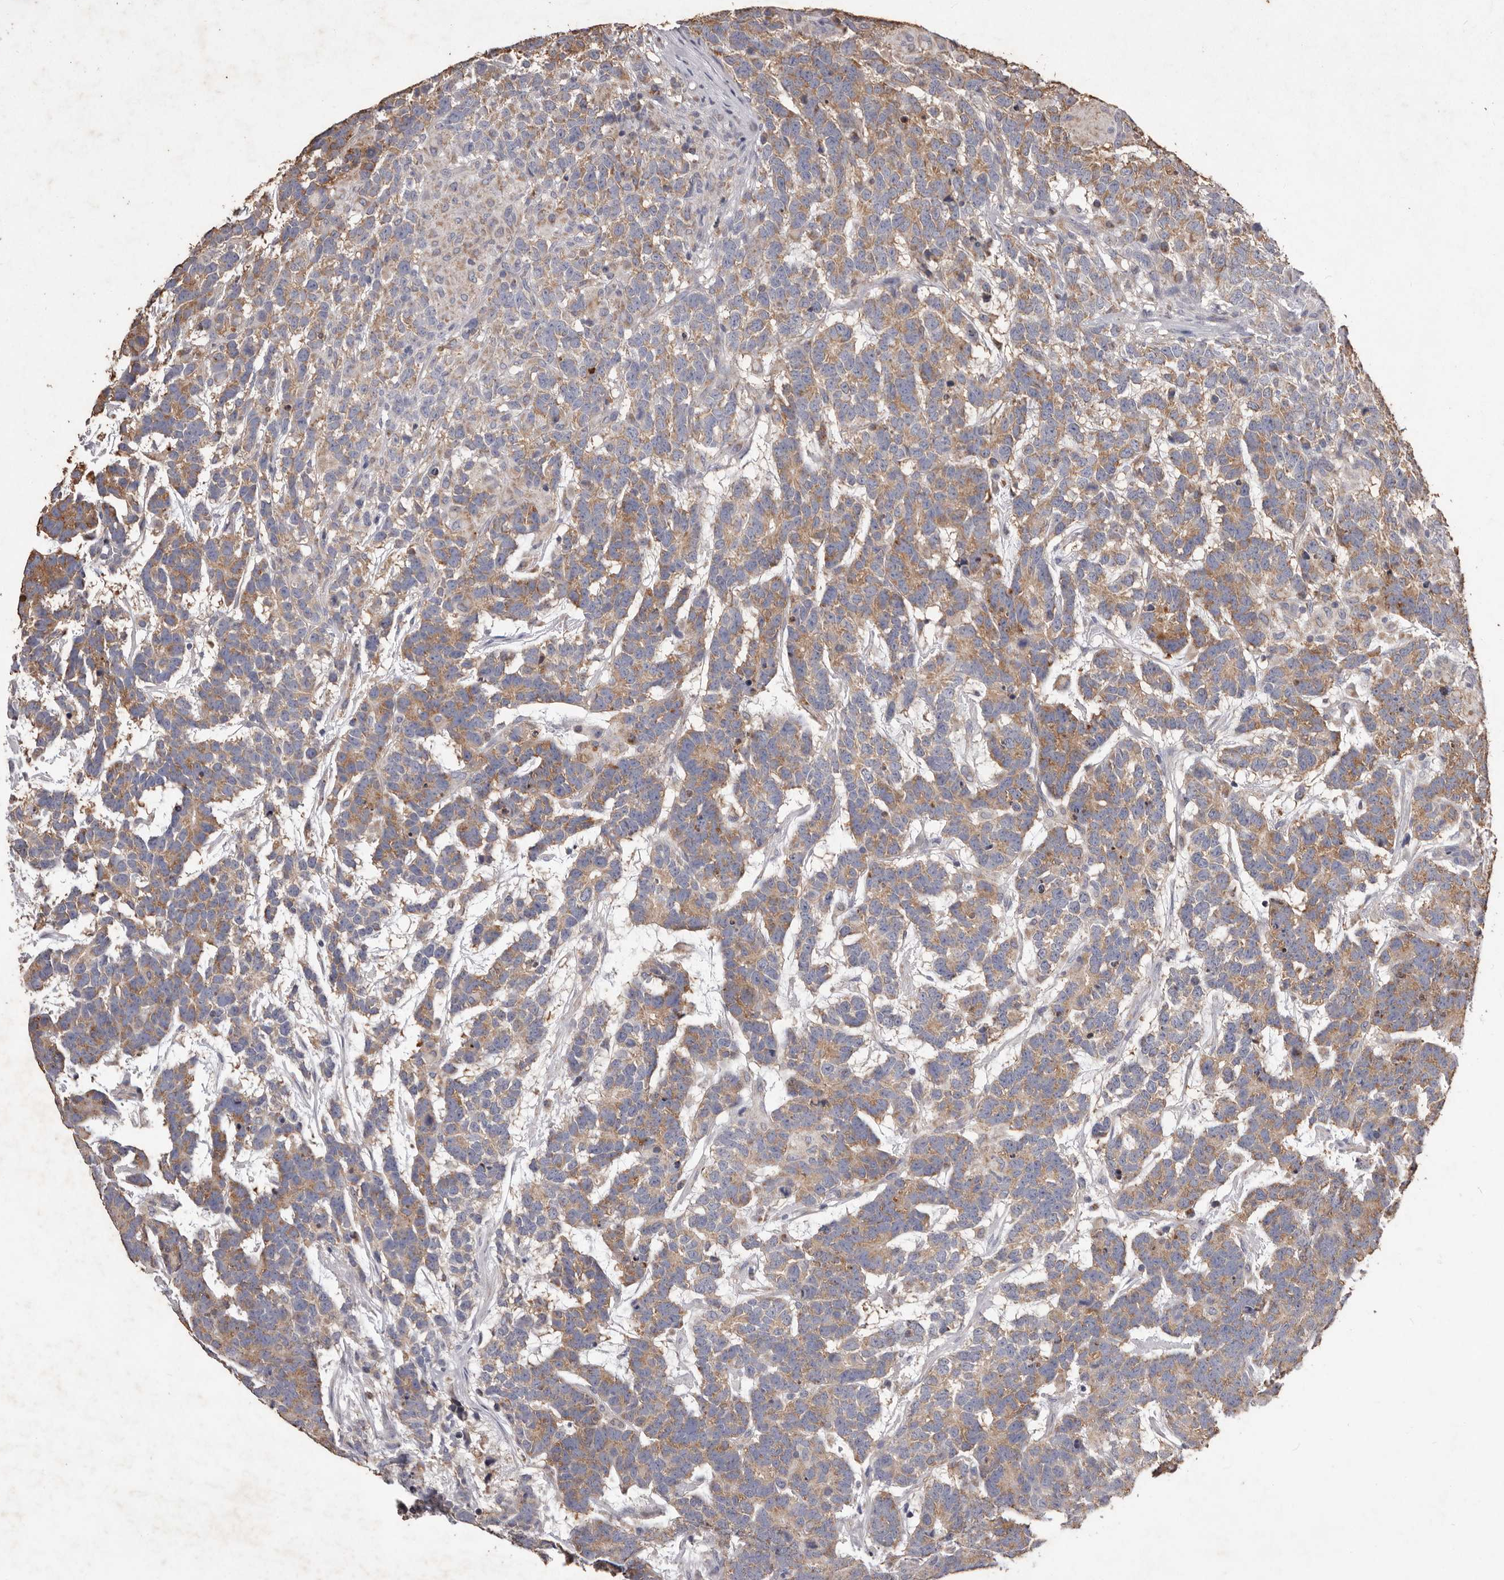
{"staining": {"intensity": "moderate", "quantity": "25%-75%", "location": "cytoplasmic/membranous"}, "tissue": "testis cancer", "cell_type": "Tumor cells", "image_type": "cancer", "snomed": [{"axis": "morphology", "description": "Carcinoma, Embryonal, NOS"}, {"axis": "topography", "description": "Testis"}], "caption": "A medium amount of moderate cytoplasmic/membranous staining is identified in about 25%-75% of tumor cells in testis cancer (embryonal carcinoma) tissue. The protein is stained brown, and the nuclei are stained in blue (DAB (3,3'-diaminobenzidine) IHC with brightfield microscopy, high magnification).", "gene": "CXCL14", "patient": {"sex": "male", "age": 26}}